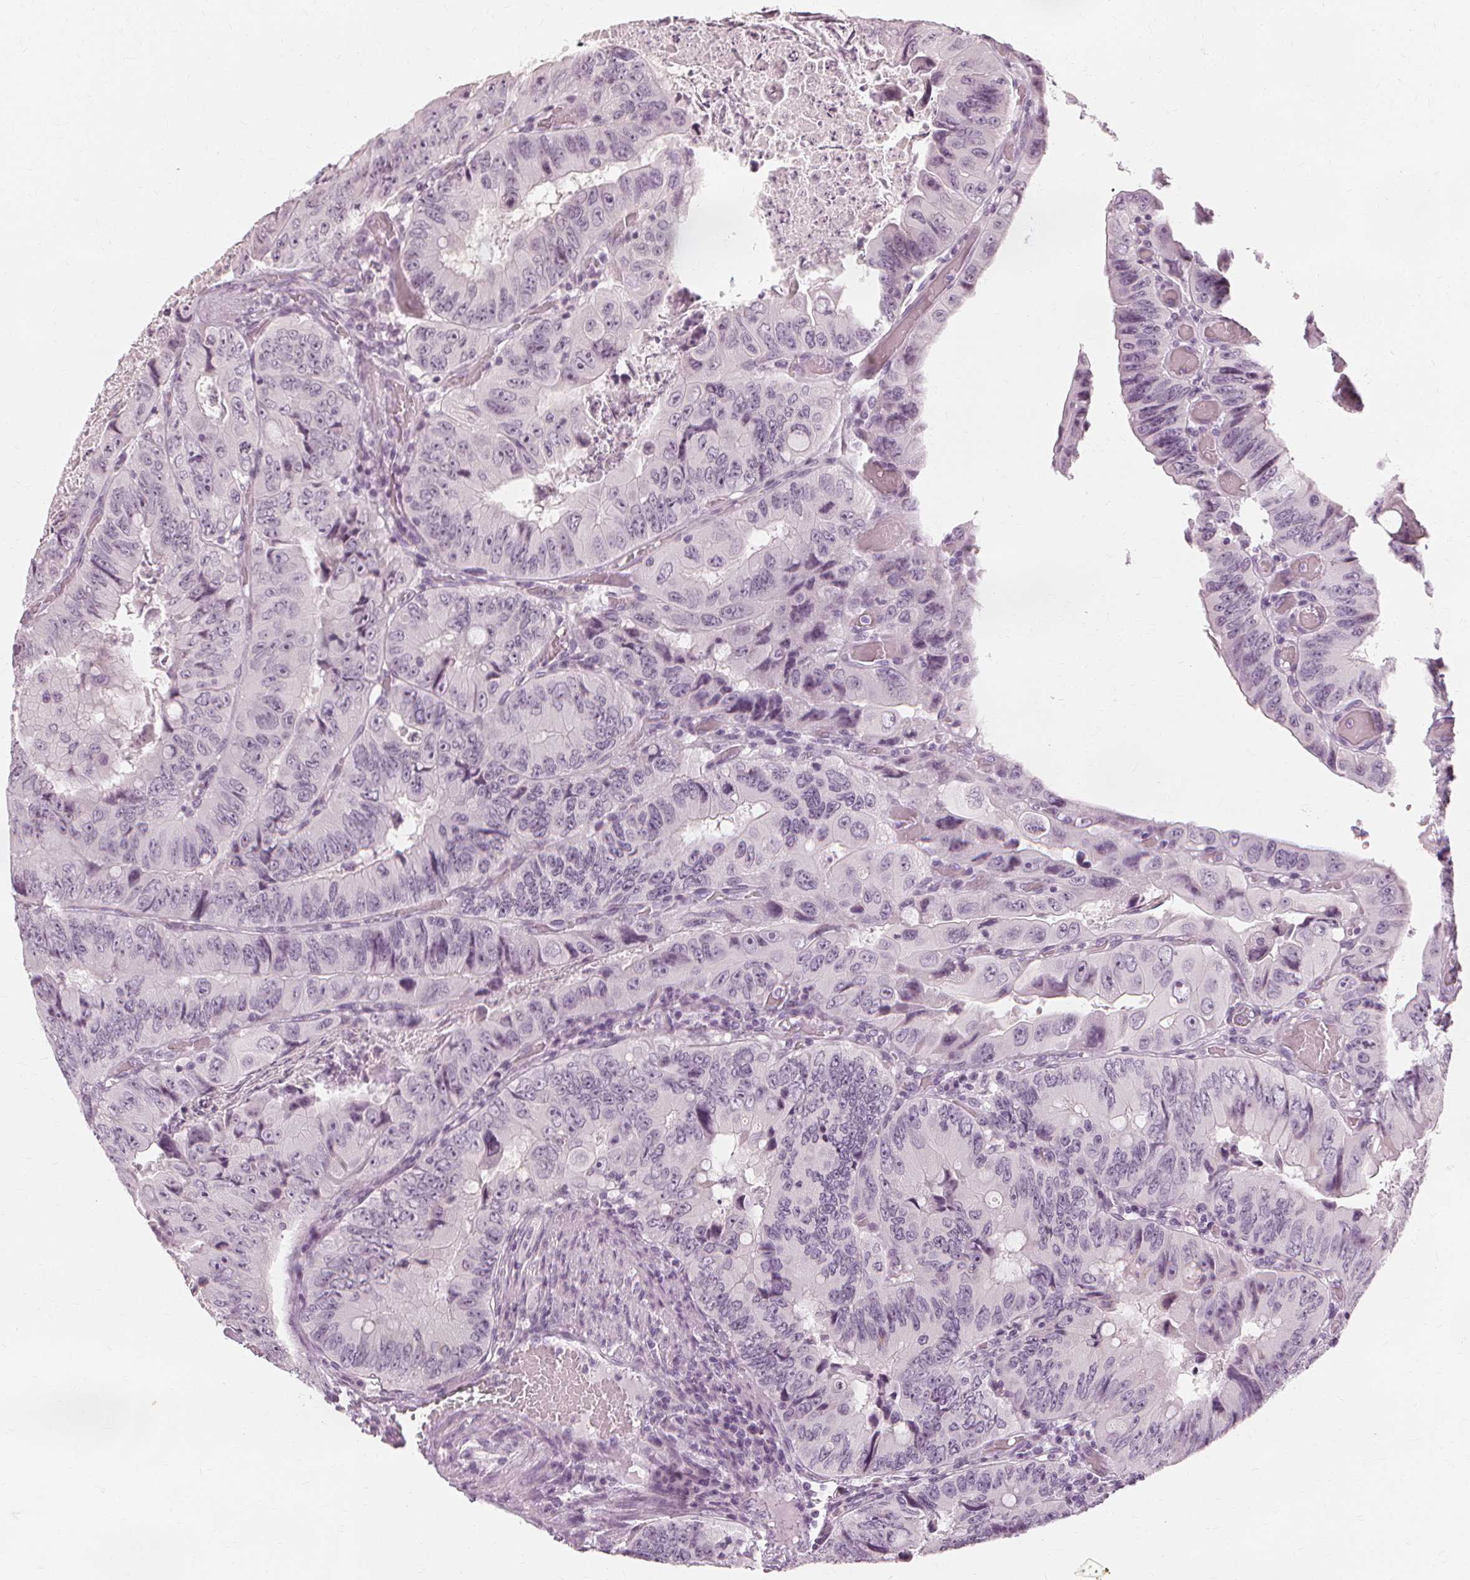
{"staining": {"intensity": "negative", "quantity": "none", "location": "none"}, "tissue": "colorectal cancer", "cell_type": "Tumor cells", "image_type": "cancer", "snomed": [{"axis": "morphology", "description": "Adenocarcinoma, NOS"}, {"axis": "topography", "description": "Colon"}], "caption": "Immunohistochemistry micrograph of human colorectal cancer stained for a protein (brown), which displays no positivity in tumor cells. (DAB (3,3'-diaminobenzidine) immunohistochemistry with hematoxylin counter stain).", "gene": "NXPE1", "patient": {"sex": "female", "age": 84}}